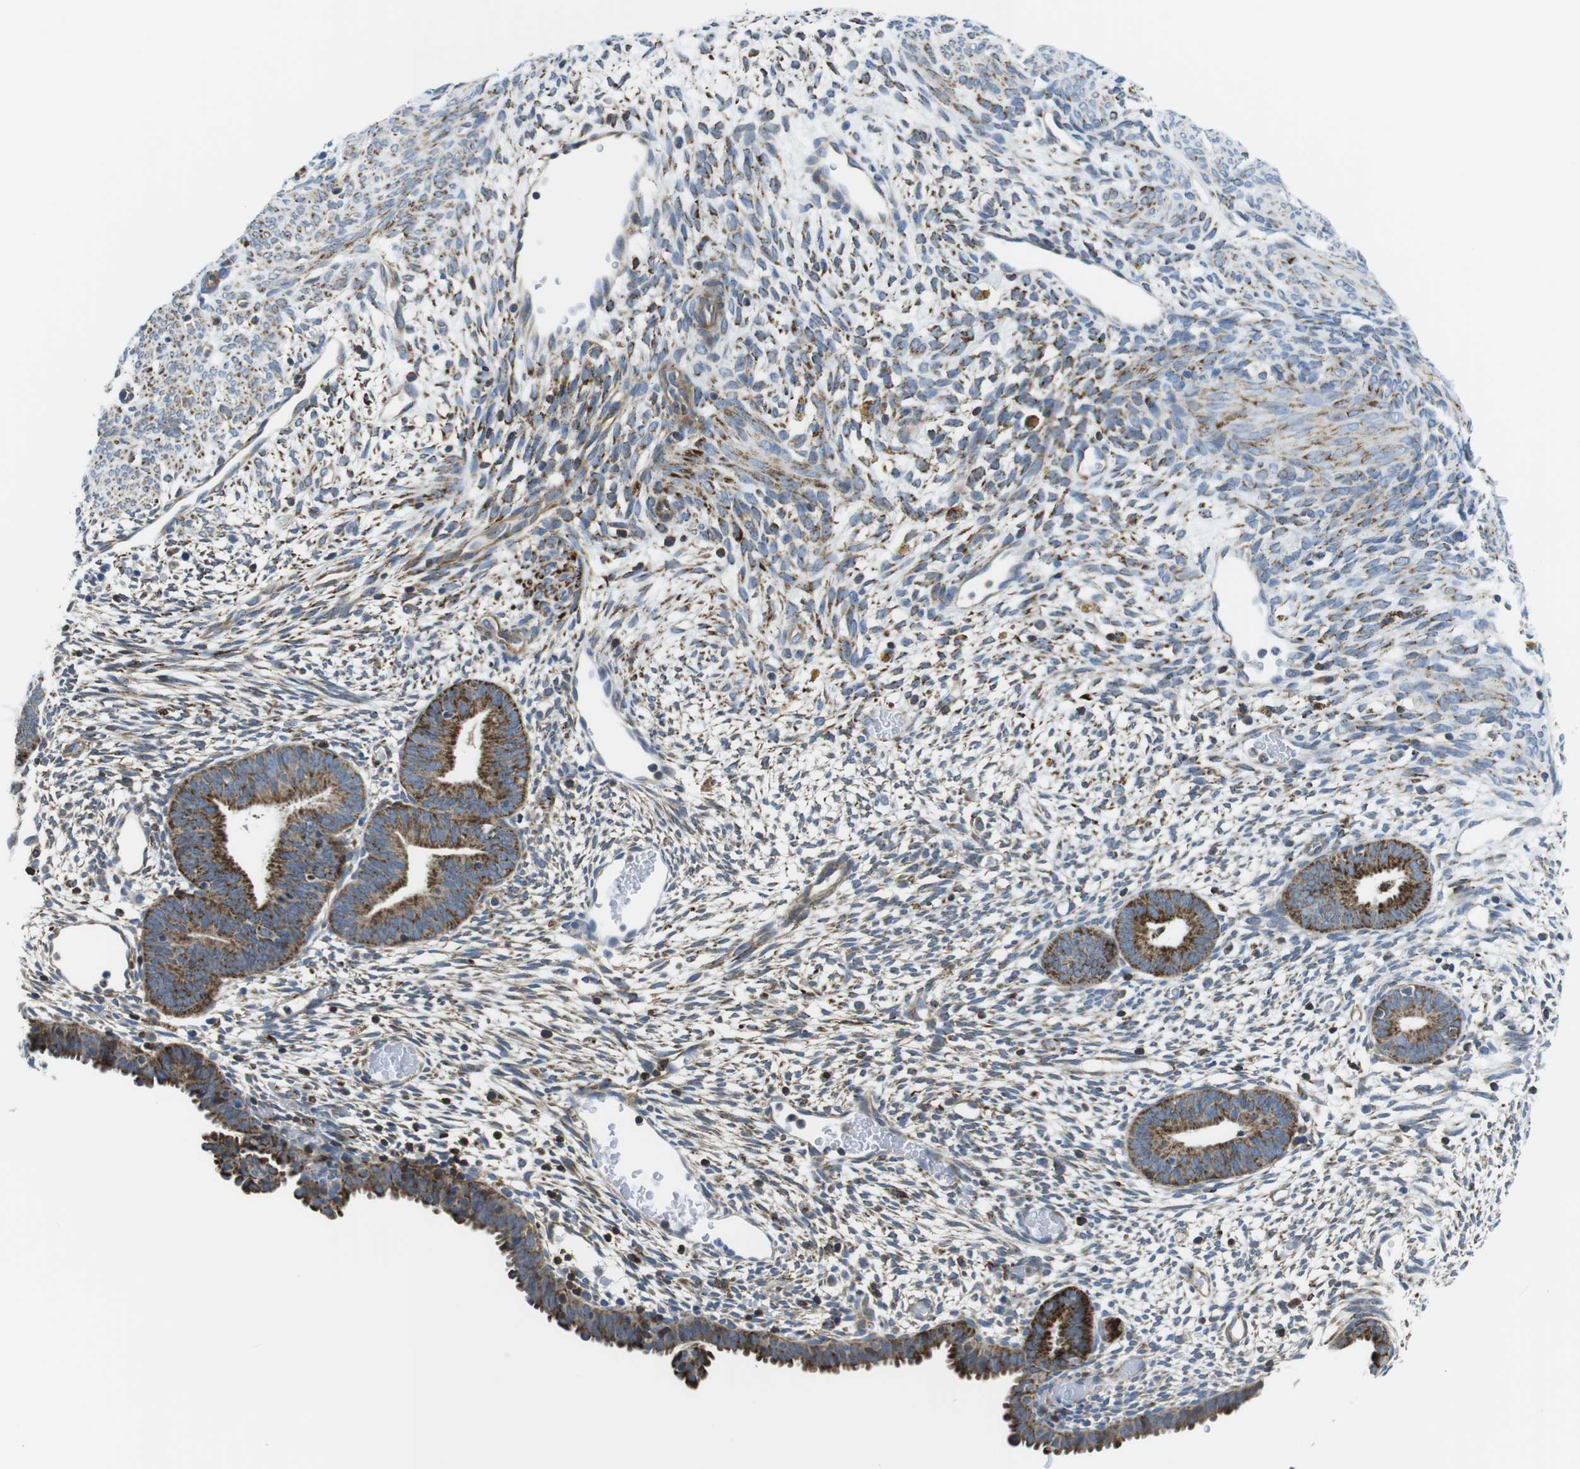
{"staining": {"intensity": "moderate", "quantity": "25%-75%", "location": "cytoplasmic/membranous"}, "tissue": "endometrium", "cell_type": "Cells in endometrial stroma", "image_type": "normal", "snomed": [{"axis": "morphology", "description": "Normal tissue, NOS"}, {"axis": "morphology", "description": "Atrophy, NOS"}, {"axis": "topography", "description": "Uterus"}, {"axis": "topography", "description": "Endometrium"}], "caption": "Immunohistochemistry (IHC) (DAB) staining of normal human endometrium reveals moderate cytoplasmic/membranous protein positivity in approximately 25%-75% of cells in endometrial stroma.", "gene": "KCNE3", "patient": {"sex": "female", "age": 68}}